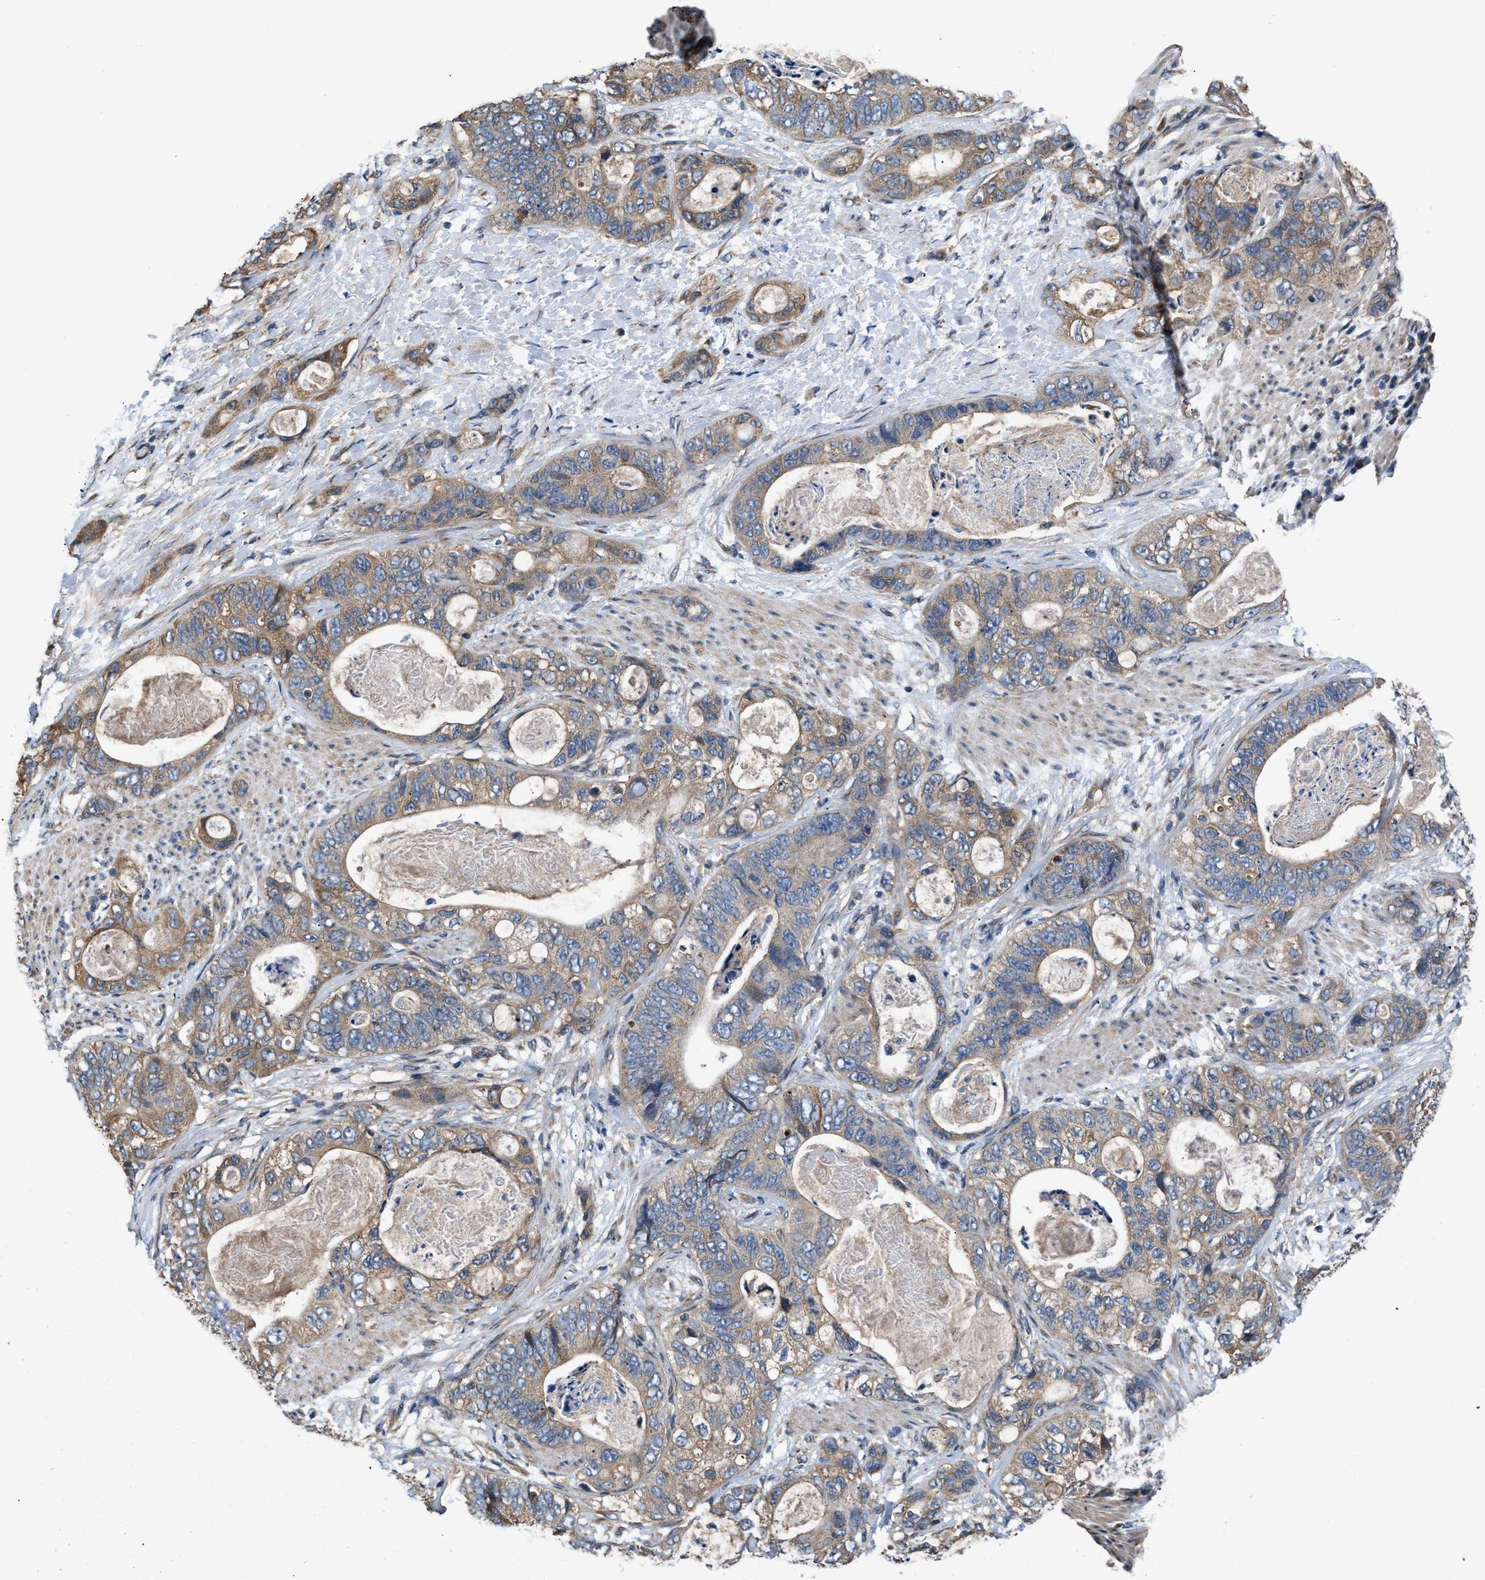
{"staining": {"intensity": "moderate", "quantity": ">75%", "location": "cytoplasmic/membranous"}, "tissue": "stomach cancer", "cell_type": "Tumor cells", "image_type": "cancer", "snomed": [{"axis": "morphology", "description": "Normal tissue, NOS"}, {"axis": "morphology", "description": "Adenocarcinoma, NOS"}, {"axis": "topography", "description": "Stomach"}], "caption": "Human adenocarcinoma (stomach) stained for a protein (brown) exhibits moderate cytoplasmic/membranous positive positivity in about >75% of tumor cells.", "gene": "CEP128", "patient": {"sex": "female", "age": 89}}